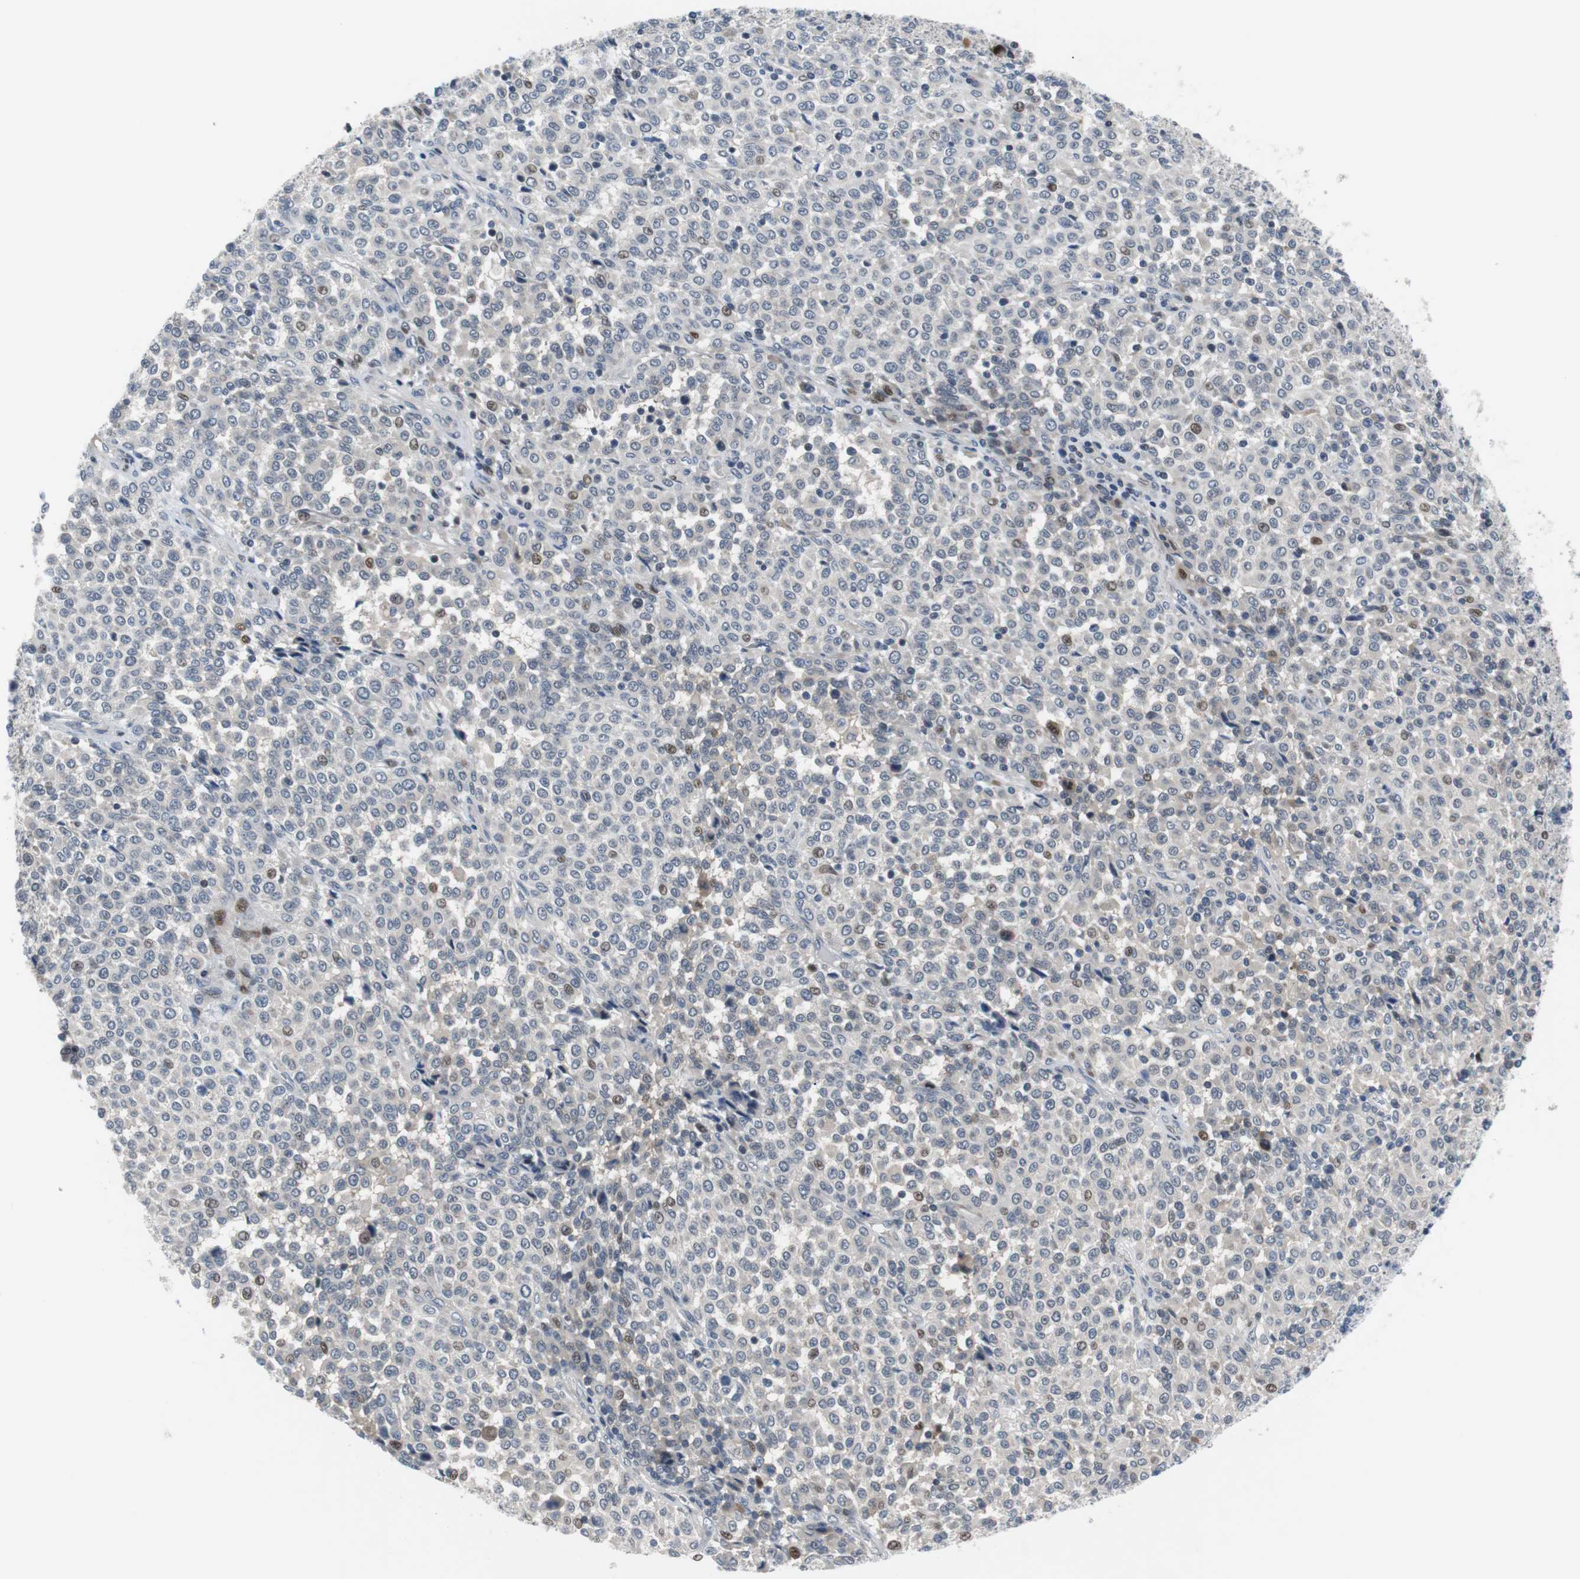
{"staining": {"intensity": "weak", "quantity": "<25%", "location": "nuclear"}, "tissue": "melanoma", "cell_type": "Tumor cells", "image_type": "cancer", "snomed": [{"axis": "morphology", "description": "Malignant melanoma, Metastatic site"}, {"axis": "topography", "description": "Pancreas"}], "caption": "DAB immunohistochemical staining of melanoma shows no significant positivity in tumor cells.", "gene": "MAP2K4", "patient": {"sex": "female", "age": 30}}